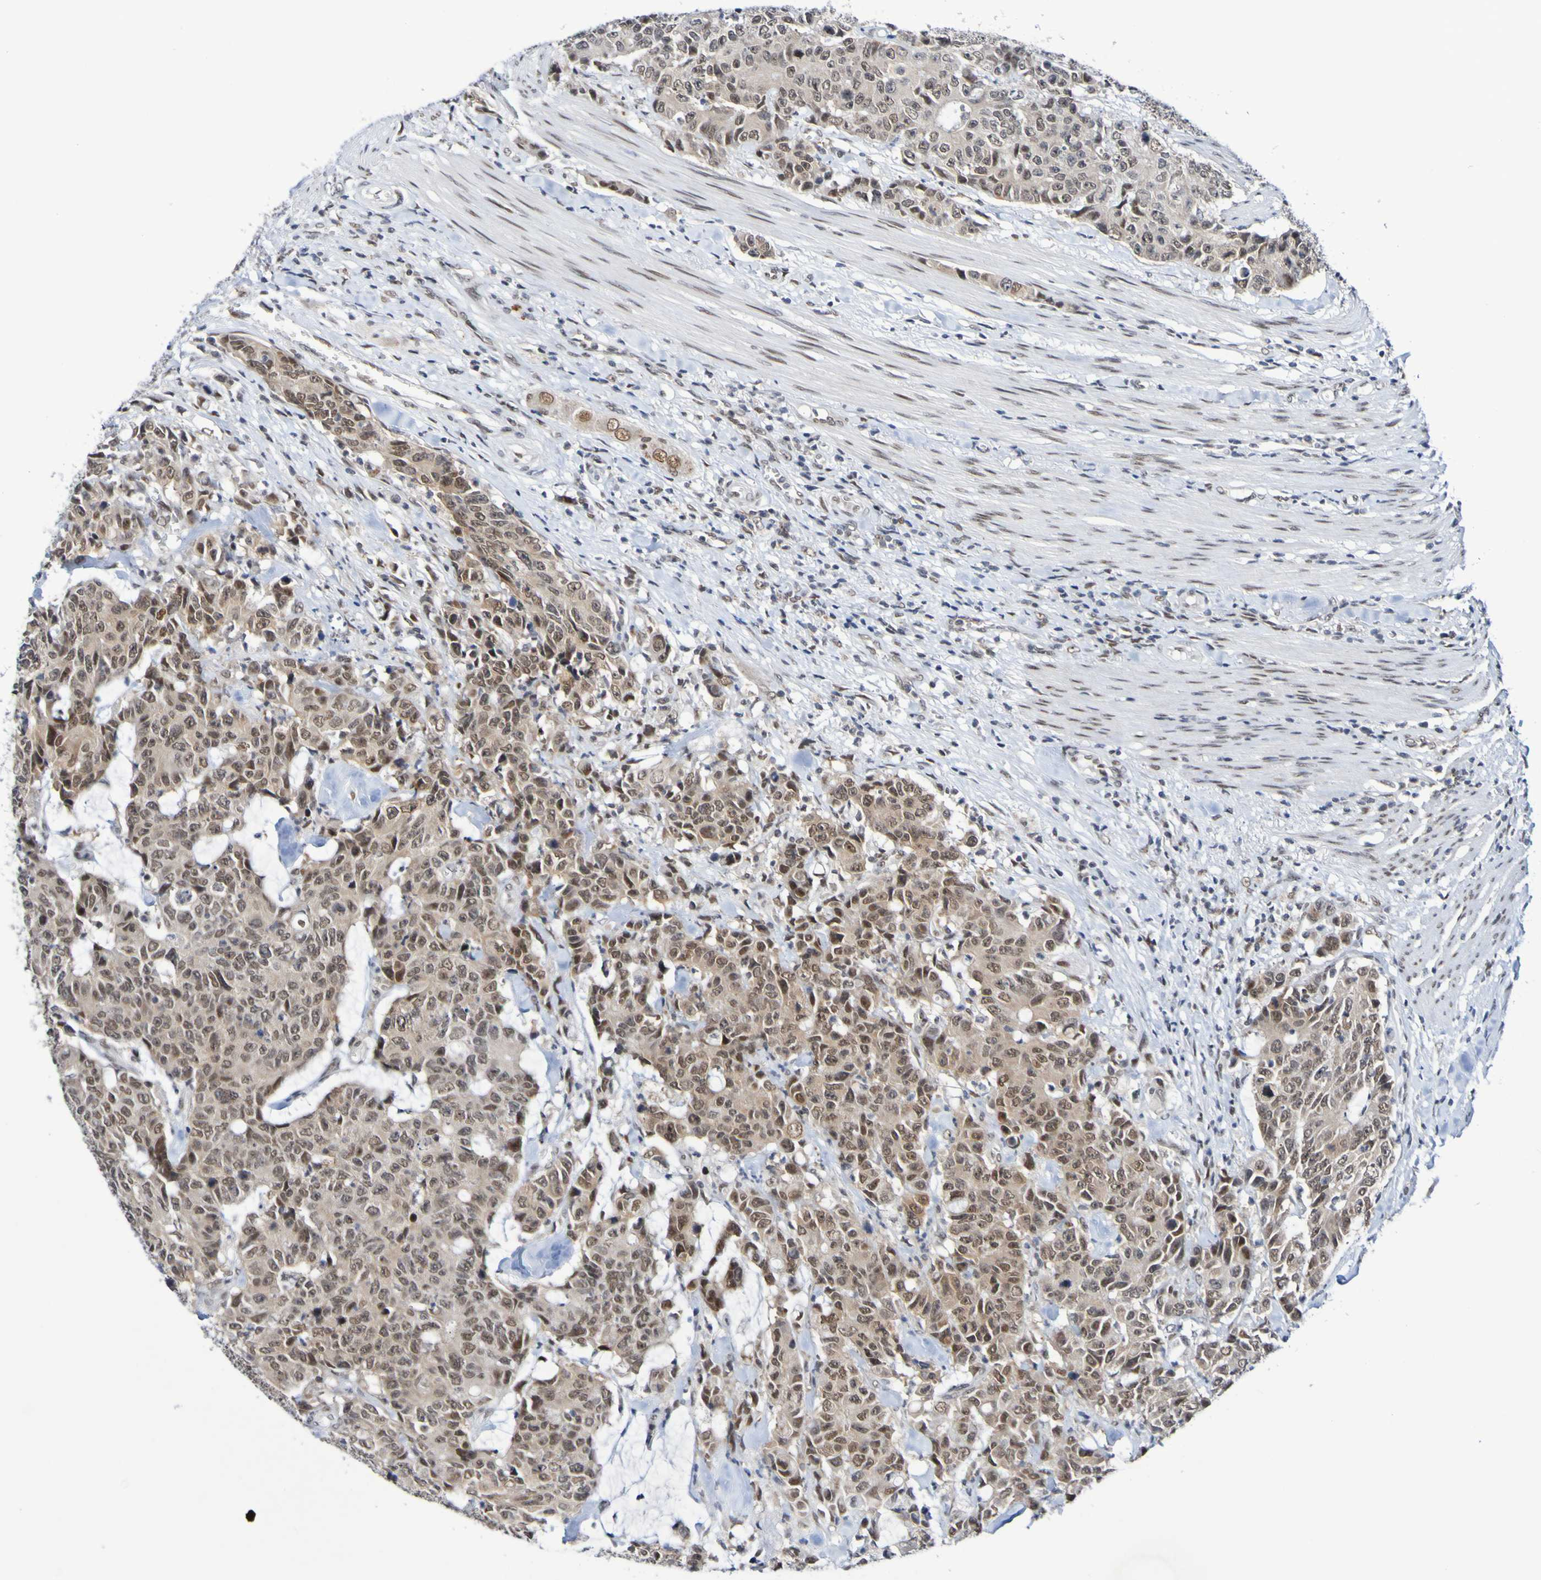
{"staining": {"intensity": "moderate", "quantity": ">75%", "location": "cytoplasmic/membranous,nuclear"}, "tissue": "colorectal cancer", "cell_type": "Tumor cells", "image_type": "cancer", "snomed": [{"axis": "morphology", "description": "Adenocarcinoma, NOS"}, {"axis": "topography", "description": "Colon"}], "caption": "A high-resolution histopathology image shows immunohistochemistry (IHC) staining of colorectal adenocarcinoma, which reveals moderate cytoplasmic/membranous and nuclear expression in approximately >75% of tumor cells.", "gene": "PCGF1", "patient": {"sex": "female", "age": 86}}